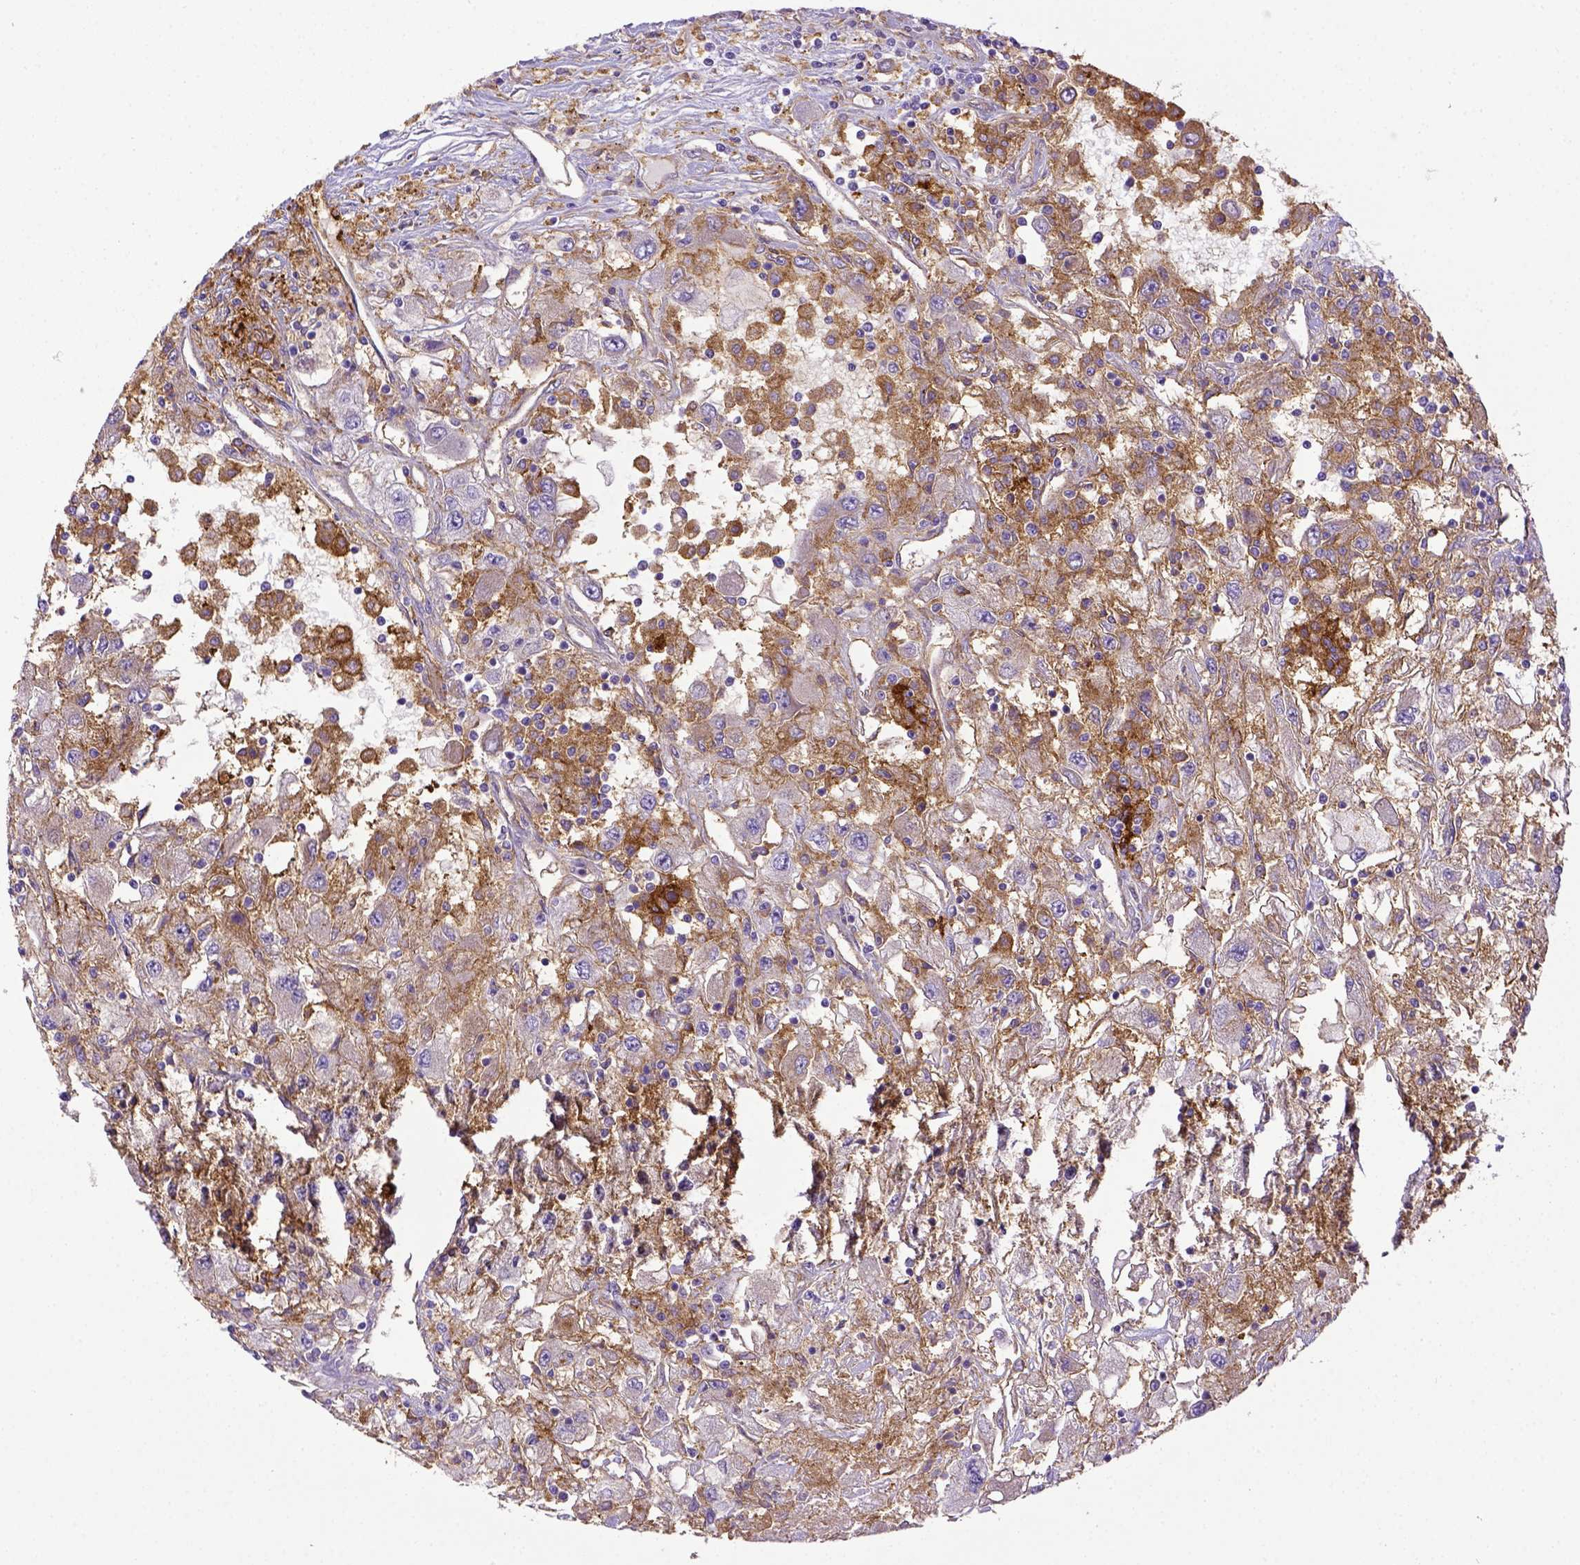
{"staining": {"intensity": "negative", "quantity": "none", "location": "none"}, "tissue": "renal cancer", "cell_type": "Tumor cells", "image_type": "cancer", "snomed": [{"axis": "morphology", "description": "Adenocarcinoma, NOS"}, {"axis": "topography", "description": "Kidney"}], "caption": "IHC of adenocarcinoma (renal) shows no staining in tumor cells.", "gene": "CD40", "patient": {"sex": "female", "age": 67}}